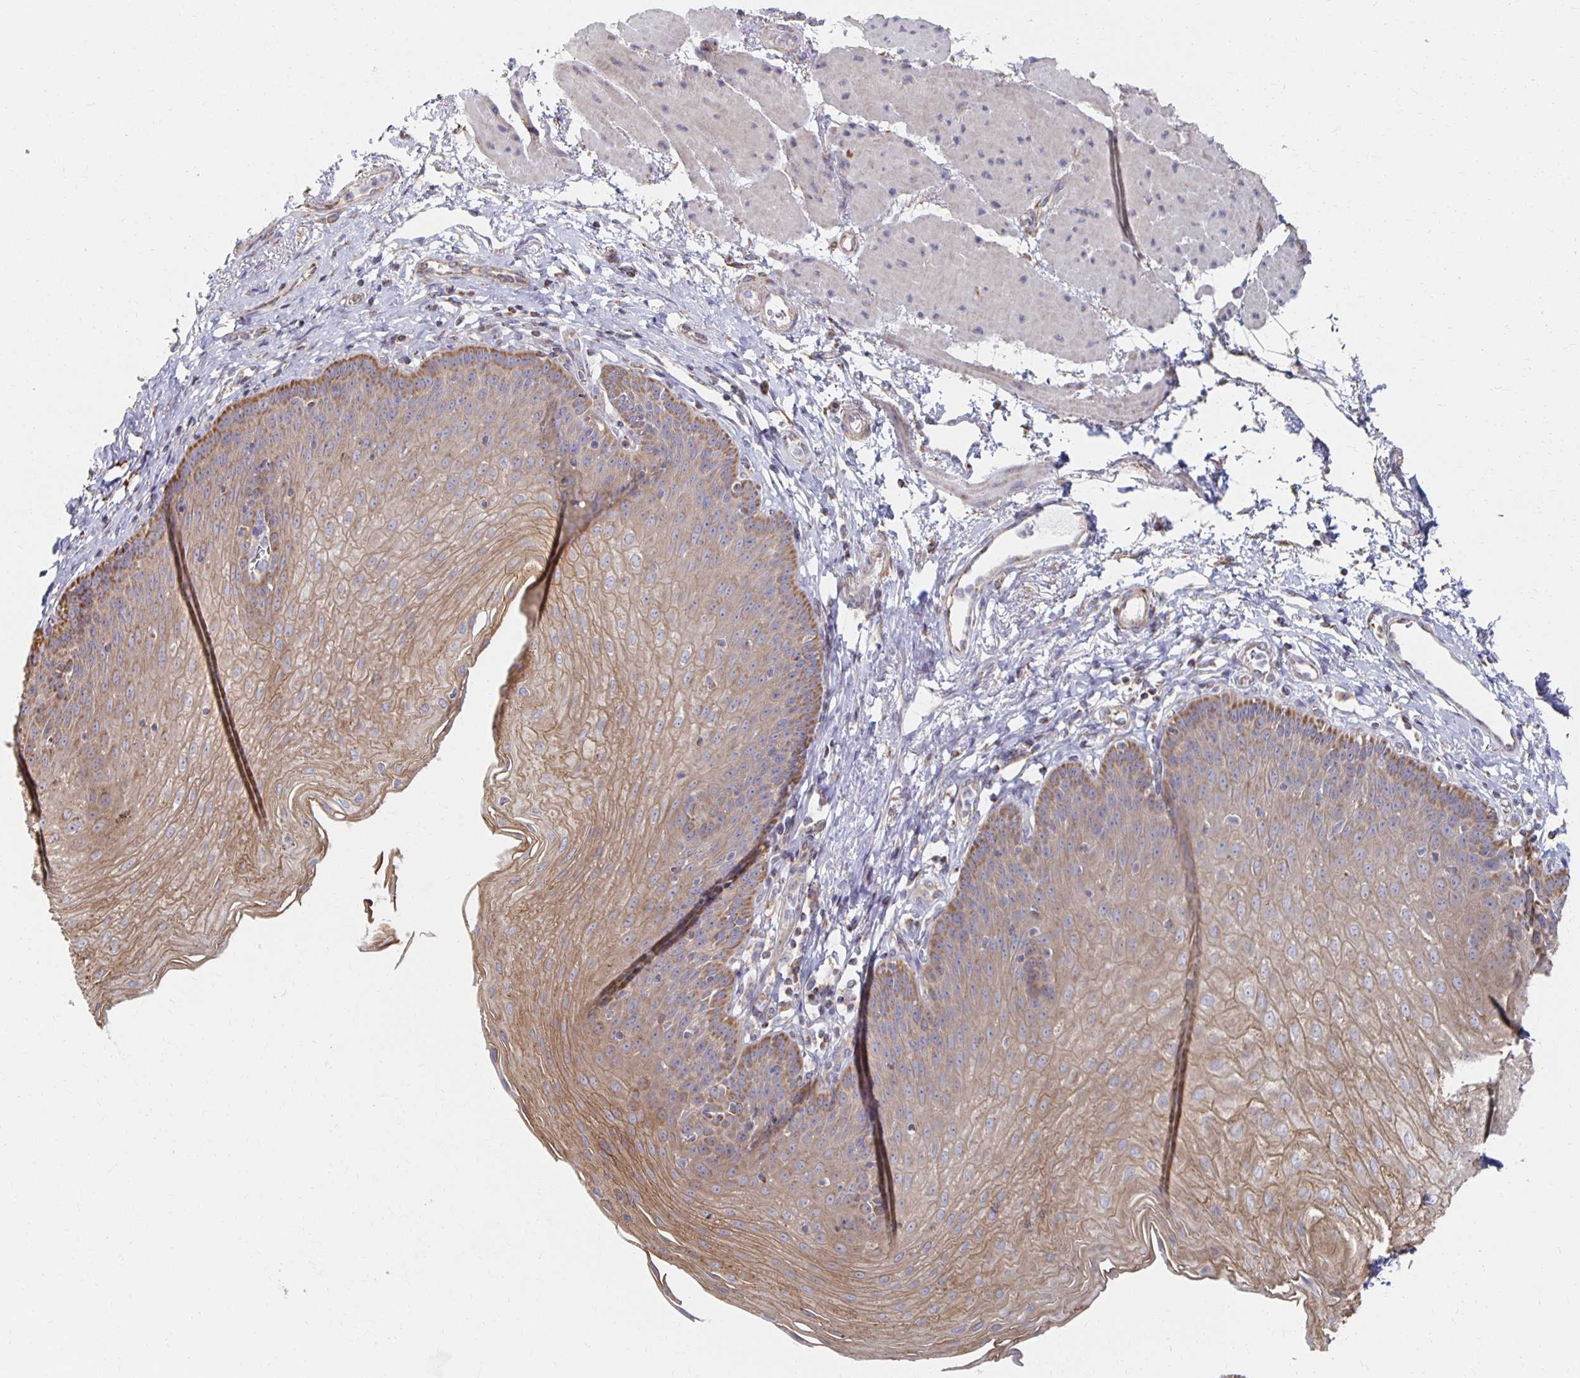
{"staining": {"intensity": "moderate", "quantity": "25%-75%", "location": "cytoplasmic/membranous"}, "tissue": "esophagus", "cell_type": "Squamous epithelial cells", "image_type": "normal", "snomed": [{"axis": "morphology", "description": "Normal tissue, NOS"}, {"axis": "topography", "description": "Esophagus"}], "caption": "Immunohistochemical staining of normal esophagus shows moderate cytoplasmic/membranous protein staining in about 25%-75% of squamous epithelial cells.", "gene": "NKX2", "patient": {"sex": "female", "age": 81}}